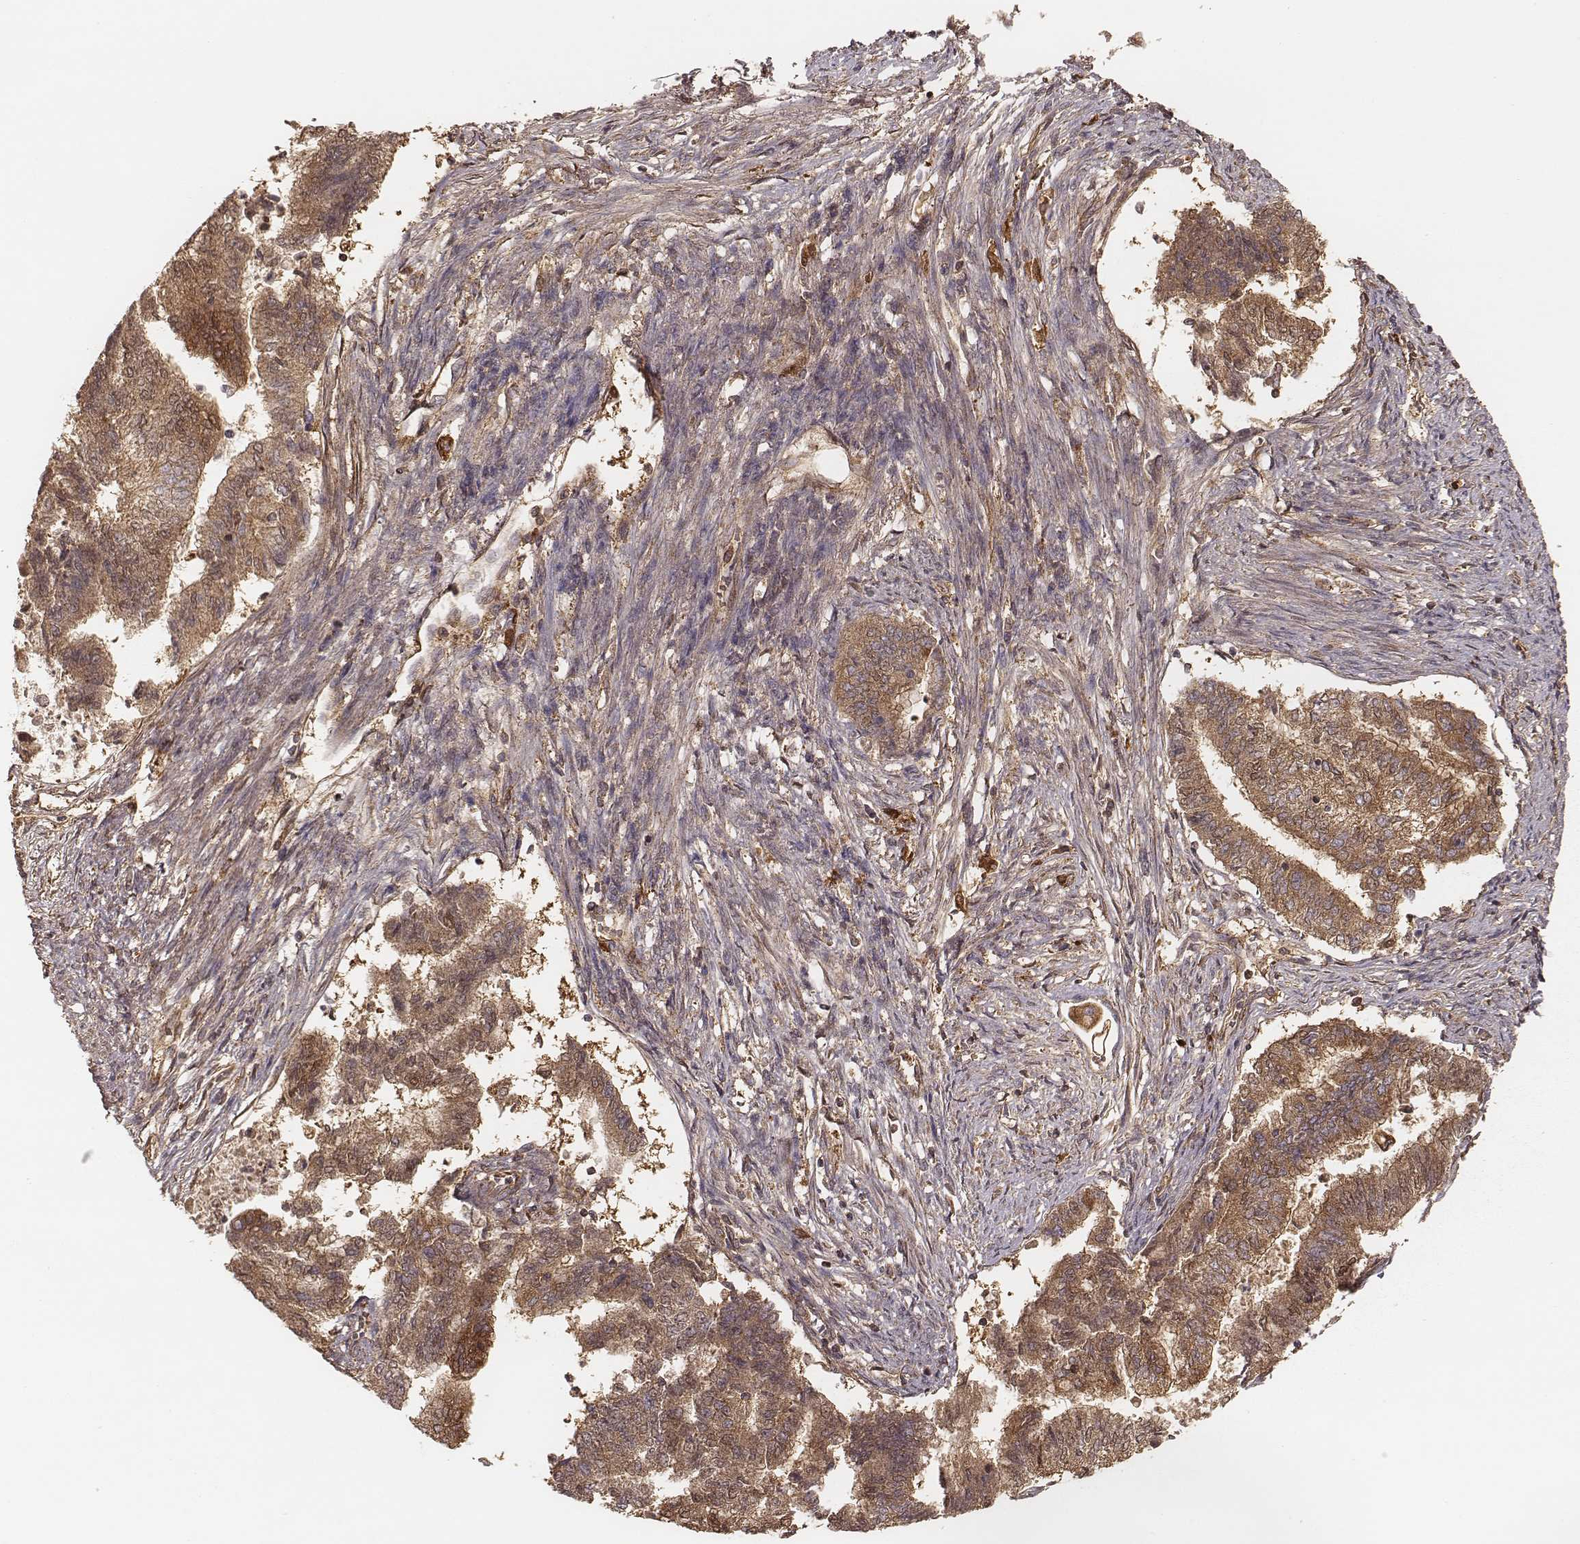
{"staining": {"intensity": "moderate", "quantity": ">75%", "location": "cytoplasmic/membranous"}, "tissue": "endometrial cancer", "cell_type": "Tumor cells", "image_type": "cancer", "snomed": [{"axis": "morphology", "description": "Adenocarcinoma, NOS"}, {"axis": "topography", "description": "Endometrium"}], "caption": "Approximately >75% of tumor cells in human endometrial cancer show moderate cytoplasmic/membranous protein expression as visualized by brown immunohistochemical staining.", "gene": "CARS1", "patient": {"sex": "female", "age": 65}}